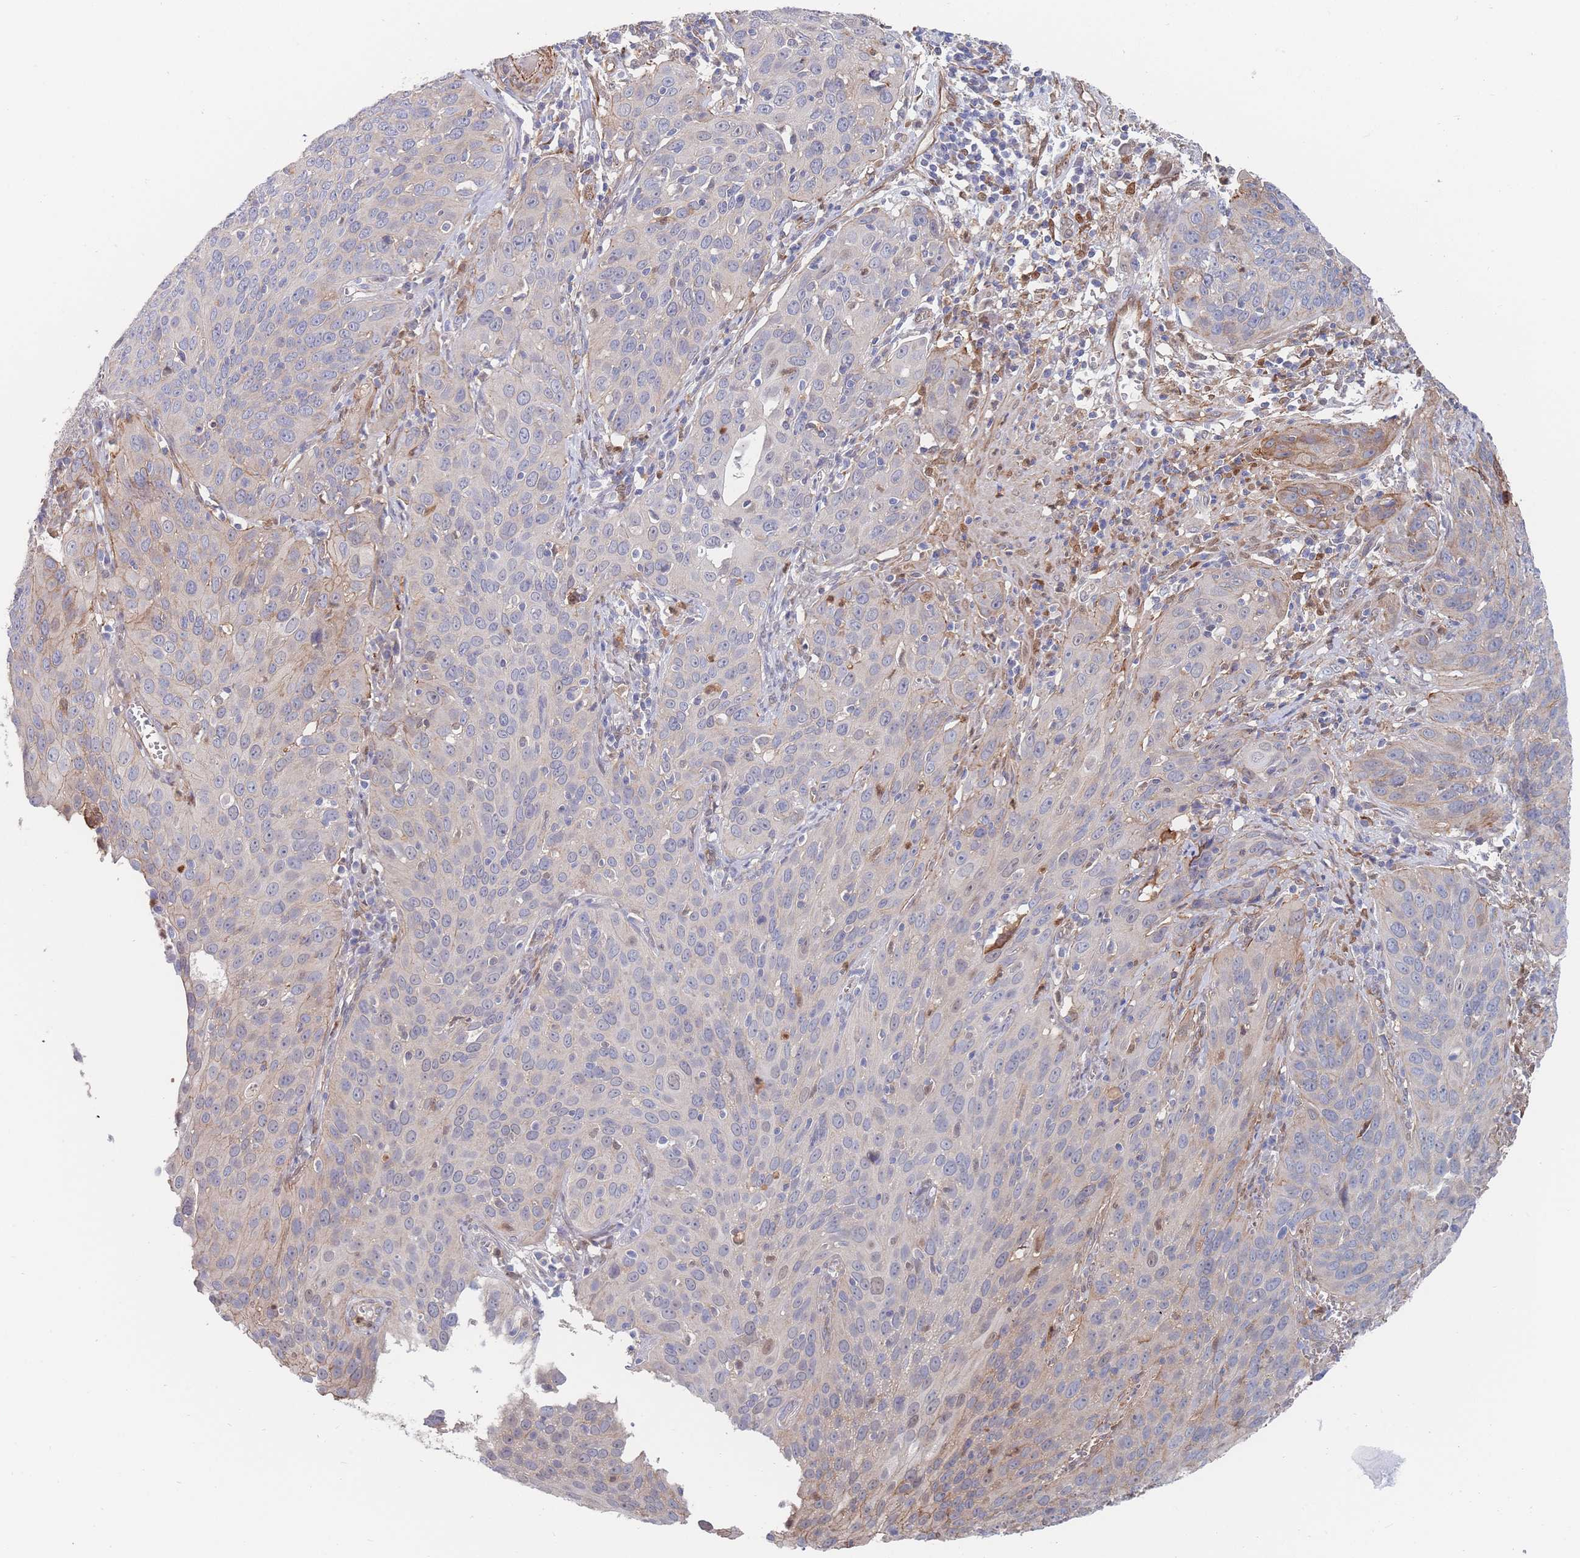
{"staining": {"intensity": "moderate", "quantity": "<25%", "location": "cytoplasmic/membranous"}, "tissue": "cervical cancer", "cell_type": "Tumor cells", "image_type": "cancer", "snomed": [{"axis": "morphology", "description": "Squamous cell carcinoma, NOS"}, {"axis": "topography", "description": "Cervix"}], "caption": "Squamous cell carcinoma (cervical) tissue exhibits moderate cytoplasmic/membranous expression in about <25% of tumor cells, visualized by immunohistochemistry.", "gene": "G6PC1", "patient": {"sex": "female", "age": 36}}